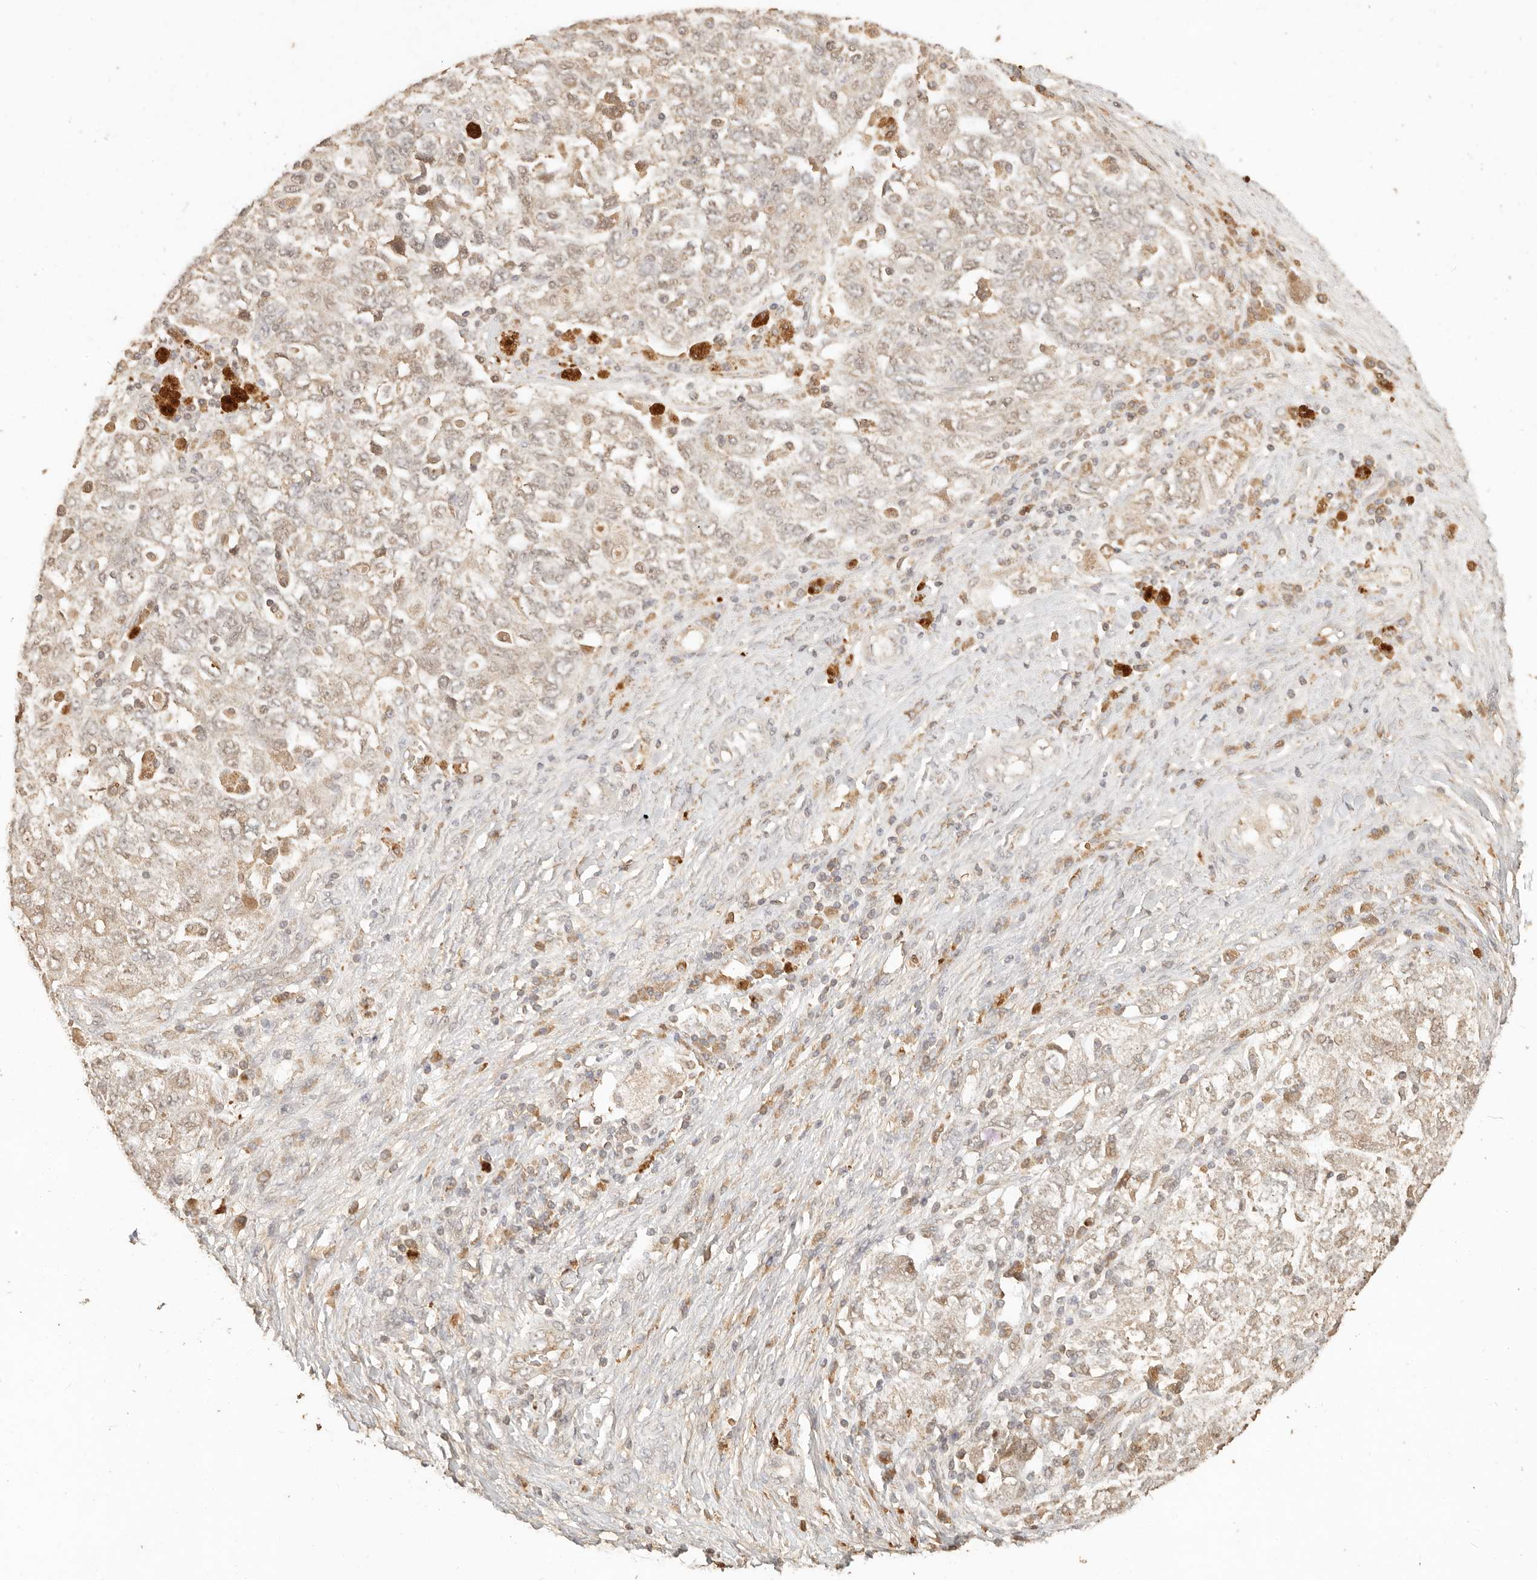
{"staining": {"intensity": "negative", "quantity": "none", "location": "none"}, "tissue": "ovarian cancer", "cell_type": "Tumor cells", "image_type": "cancer", "snomed": [{"axis": "morphology", "description": "Carcinoma, NOS"}, {"axis": "morphology", "description": "Cystadenocarcinoma, serous, NOS"}, {"axis": "topography", "description": "Ovary"}], "caption": "A high-resolution image shows immunohistochemistry (IHC) staining of carcinoma (ovarian), which demonstrates no significant positivity in tumor cells.", "gene": "INTS11", "patient": {"sex": "female", "age": 69}}